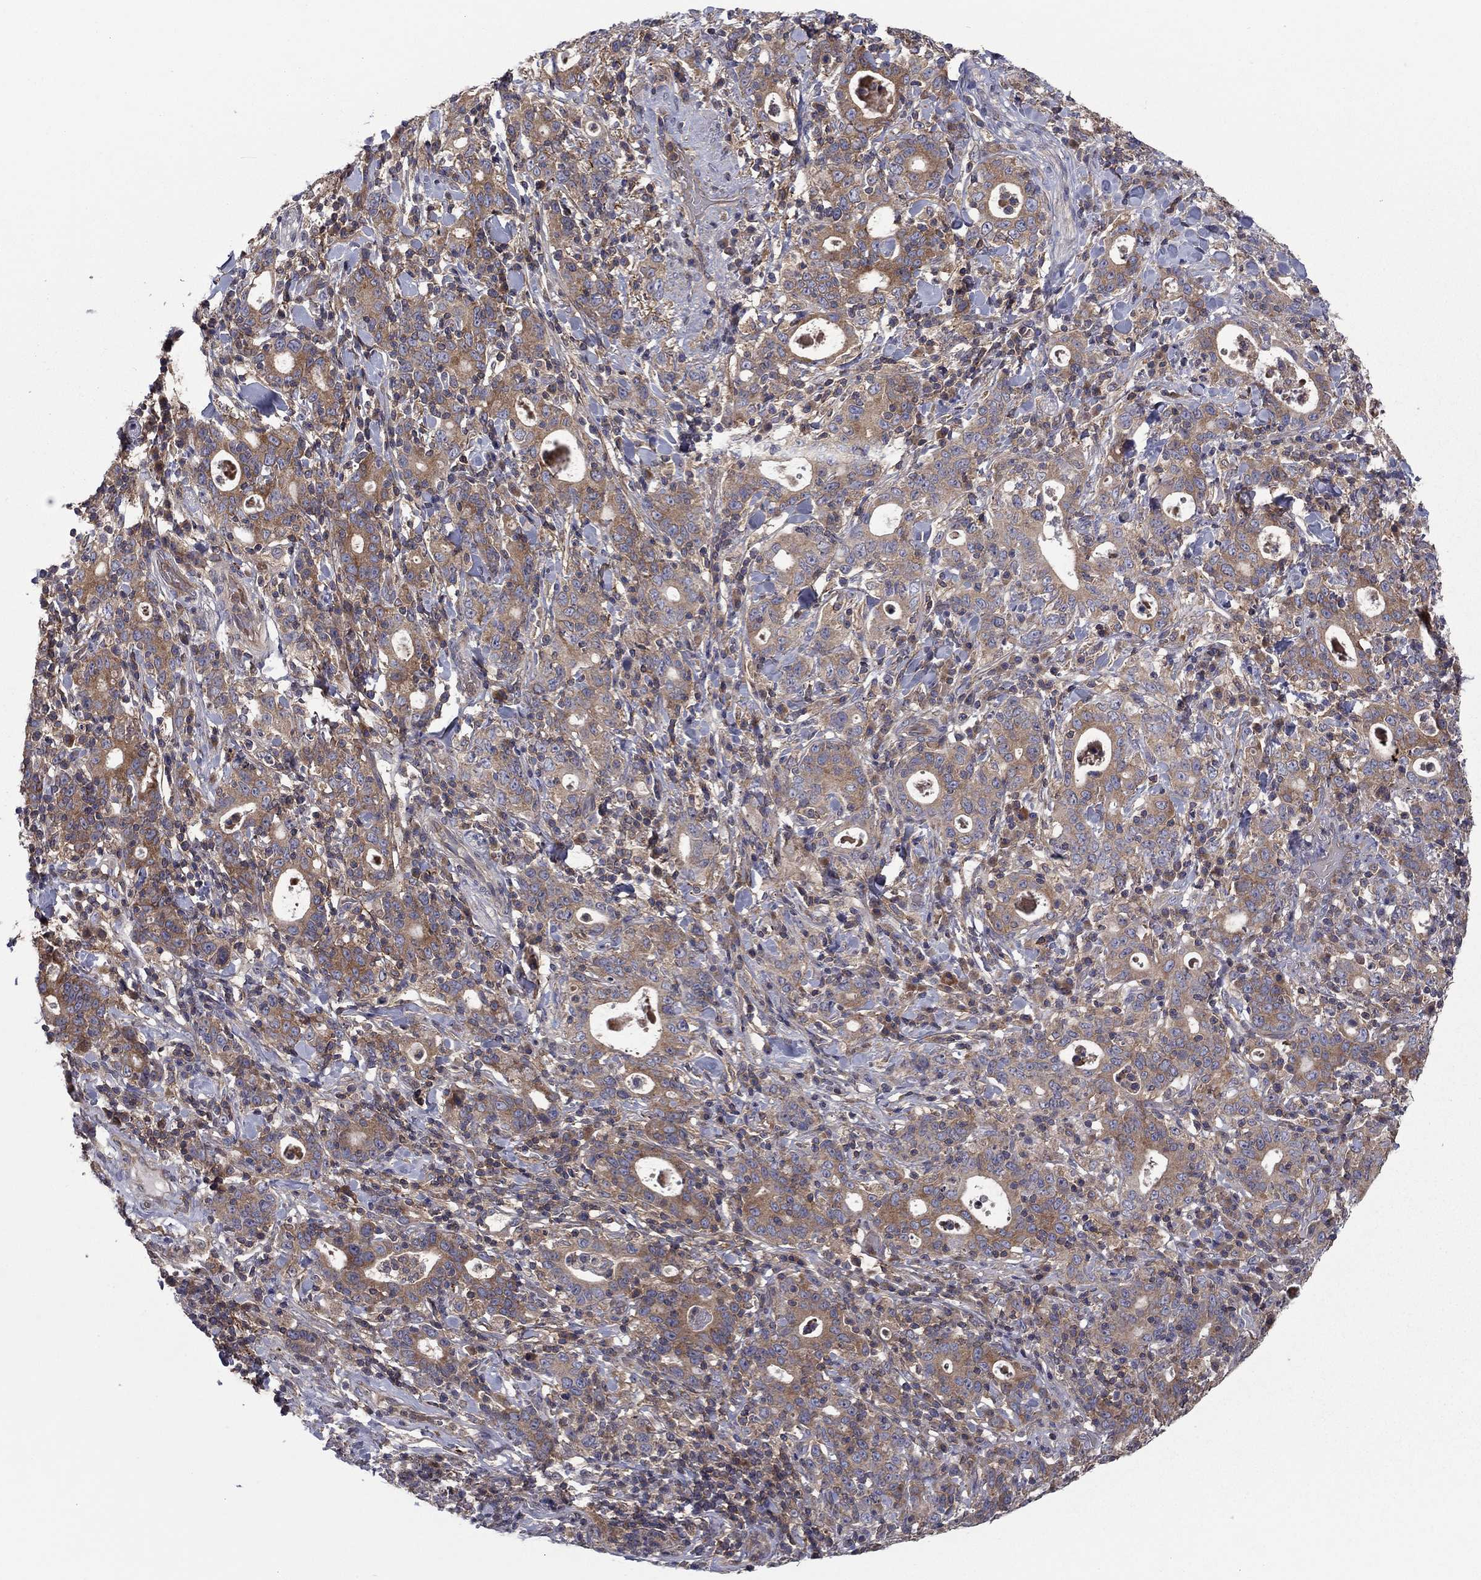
{"staining": {"intensity": "strong", "quantity": "25%-75%", "location": "cytoplasmic/membranous"}, "tissue": "stomach cancer", "cell_type": "Tumor cells", "image_type": "cancer", "snomed": [{"axis": "morphology", "description": "Adenocarcinoma, NOS"}, {"axis": "topography", "description": "Stomach"}], "caption": "A high amount of strong cytoplasmic/membranous positivity is present in approximately 25%-75% of tumor cells in adenocarcinoma (stomach) tissue. (DAB = brown stain, brightfield microscopy at high magnification).", "gene": "RNF123", "patient": {"sex": "male", "age": 79}}